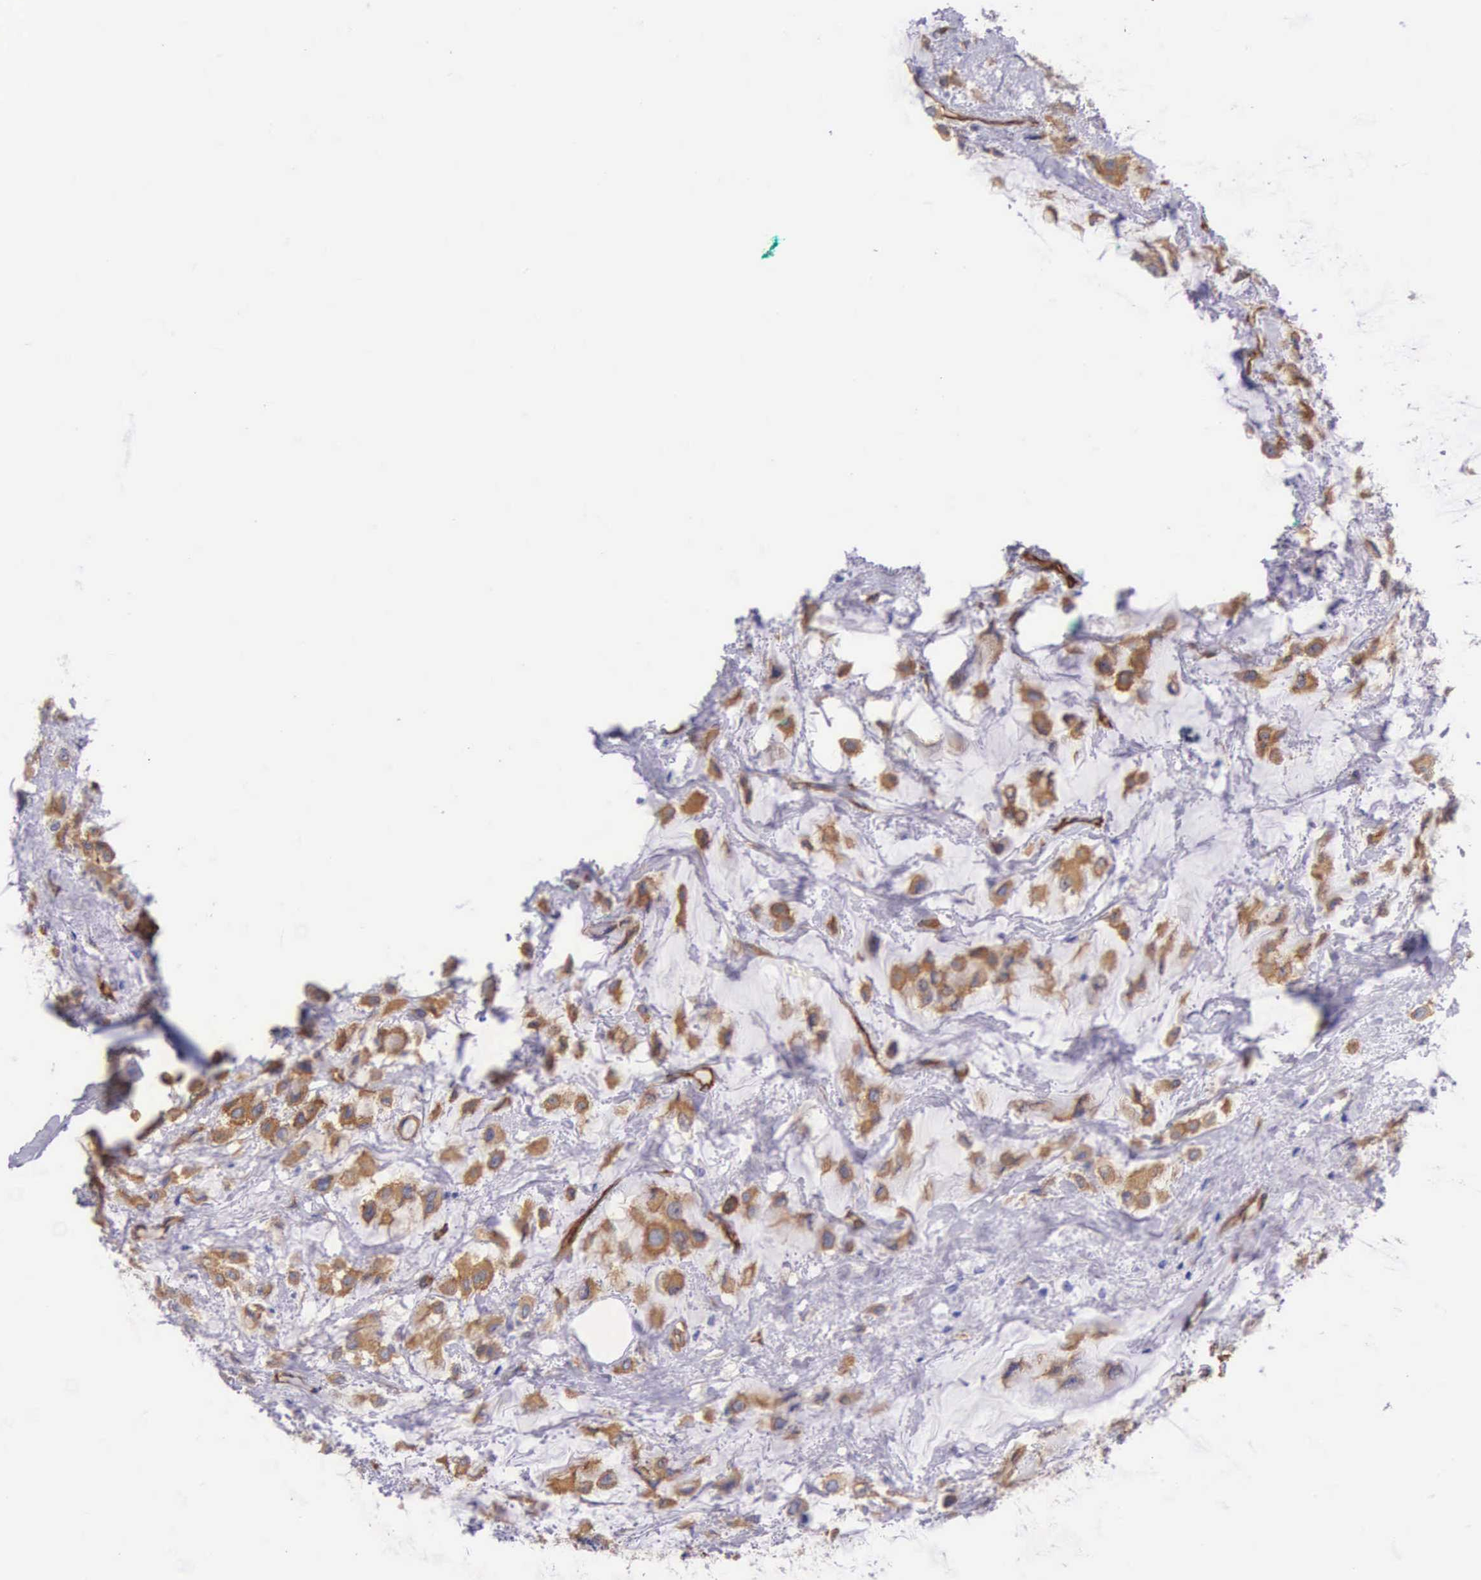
{"staining": {"intensity": "strong", "quantity": ">75%", "location": "cytoplasmic/membranous"}, "tissue": "breast cancer", "cell_type": "Tumor cells", "image_type": "cancer", "snomed": [{"axis": "morphology", "description": "Lobular carcinoma"}, {"axis": "topography", "description": "Breast"}], "caption": "This image reveals breast cancer stained with IHC to label a protein in brown. The cytoplasmic/membranous of tumor cells show strong positivity for the protein. Nuclei are counter-stained blue.", "gene": "BCAR1", "patient": {"sex": "female", "age": 85}}